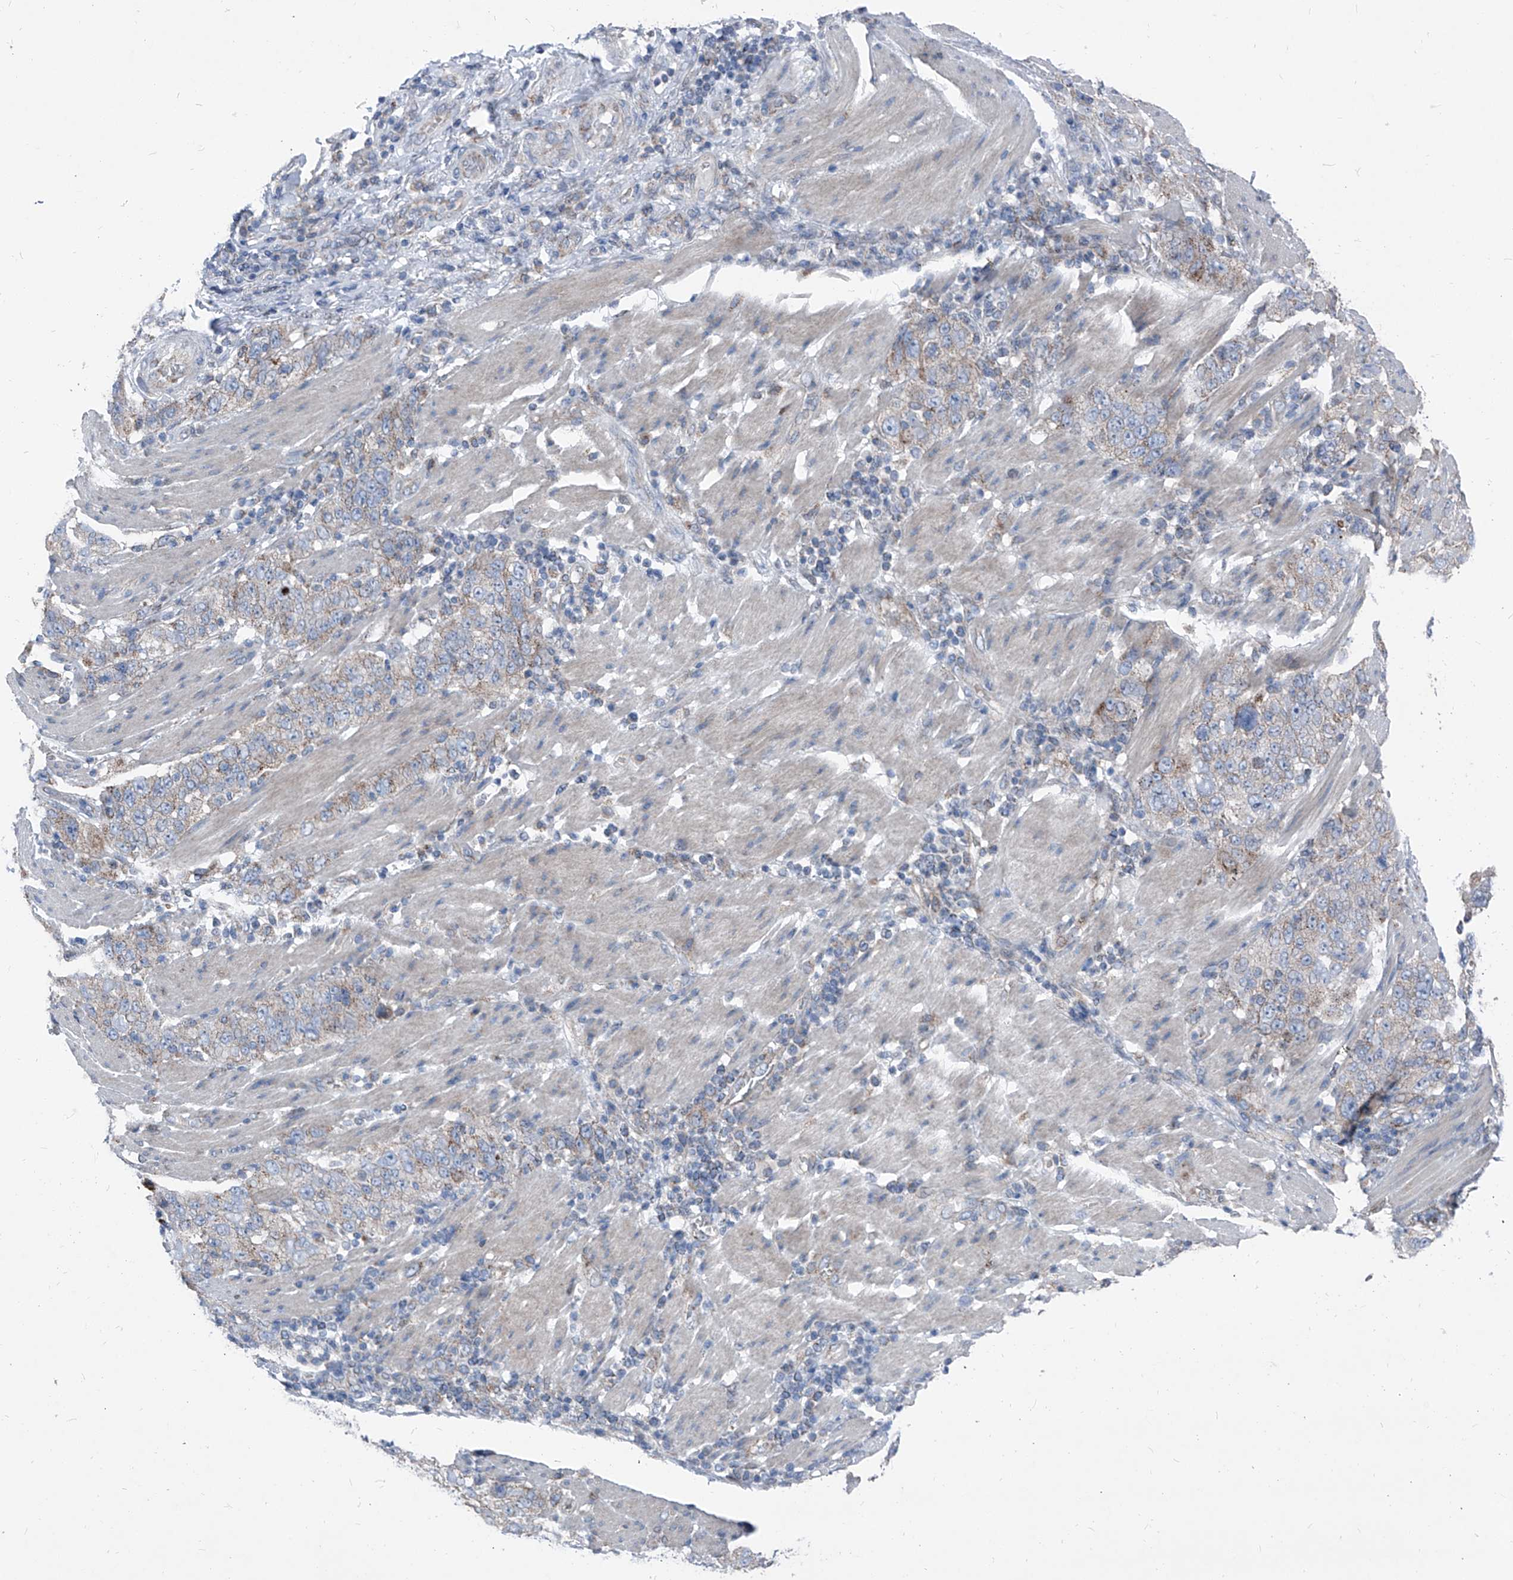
{"staining": {"intensity": "weak", "quantity": "25%-75%", "location": "cytoplasmic/membranous"}, "tissue": "stomach cancer", "cell_type": "Tumor cells", "image_type": "cancer", "snomed": [{"axis": "morphology", "description": "Adenocarcinoma, NOS"}, {"axis": "topography", "description": "Stomach"}], "caption": "Immunohistochemistry (IHC) (DAB (3,3'-diaminobenzidine)) staining of stomach cancer displays weak cytoplasmic/membranous protein staining in about 25%-75% of tumor cells.", "gene": "AGPS", "patient": {"sex": "male", "age": 48}}